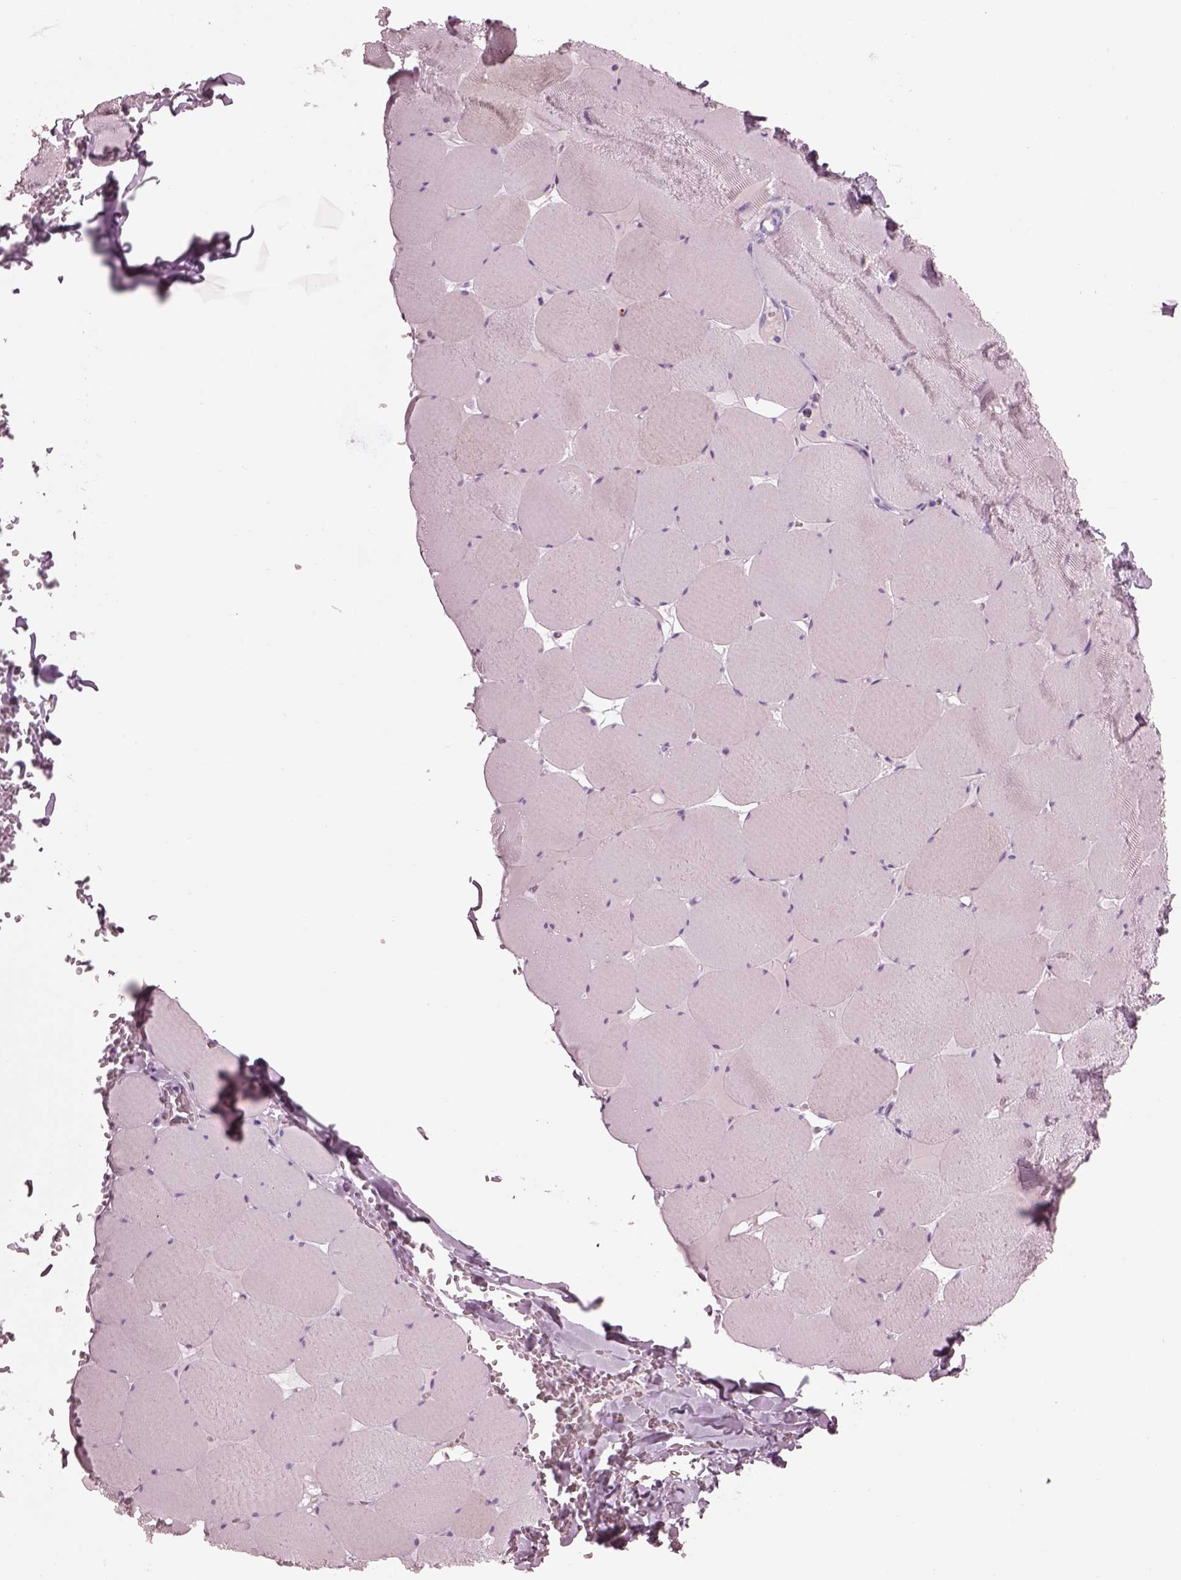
{"staining": {"intensity": "weak", "quantity": "<25%", "location": "cytoplasmic/membranous"}, "tissue": "skeletal muscle", "cell_type": "Myocytes", "image_type": "normal", "snomed": [{"axis": "morphology", "description": "Normal tissue, NOS"}, {"axis": "morphology", "description": "Malignant melanoma, Metastatic site"}, {"axis": "topography", "description": "Skeletal muscle"}], "caption": "DAB immunohistochemical staining of normal human skeletal muscle shows no significant positivity in myocytes.", "gene": "HYDIN", "patient": {"sex": "male", "age": 50}}